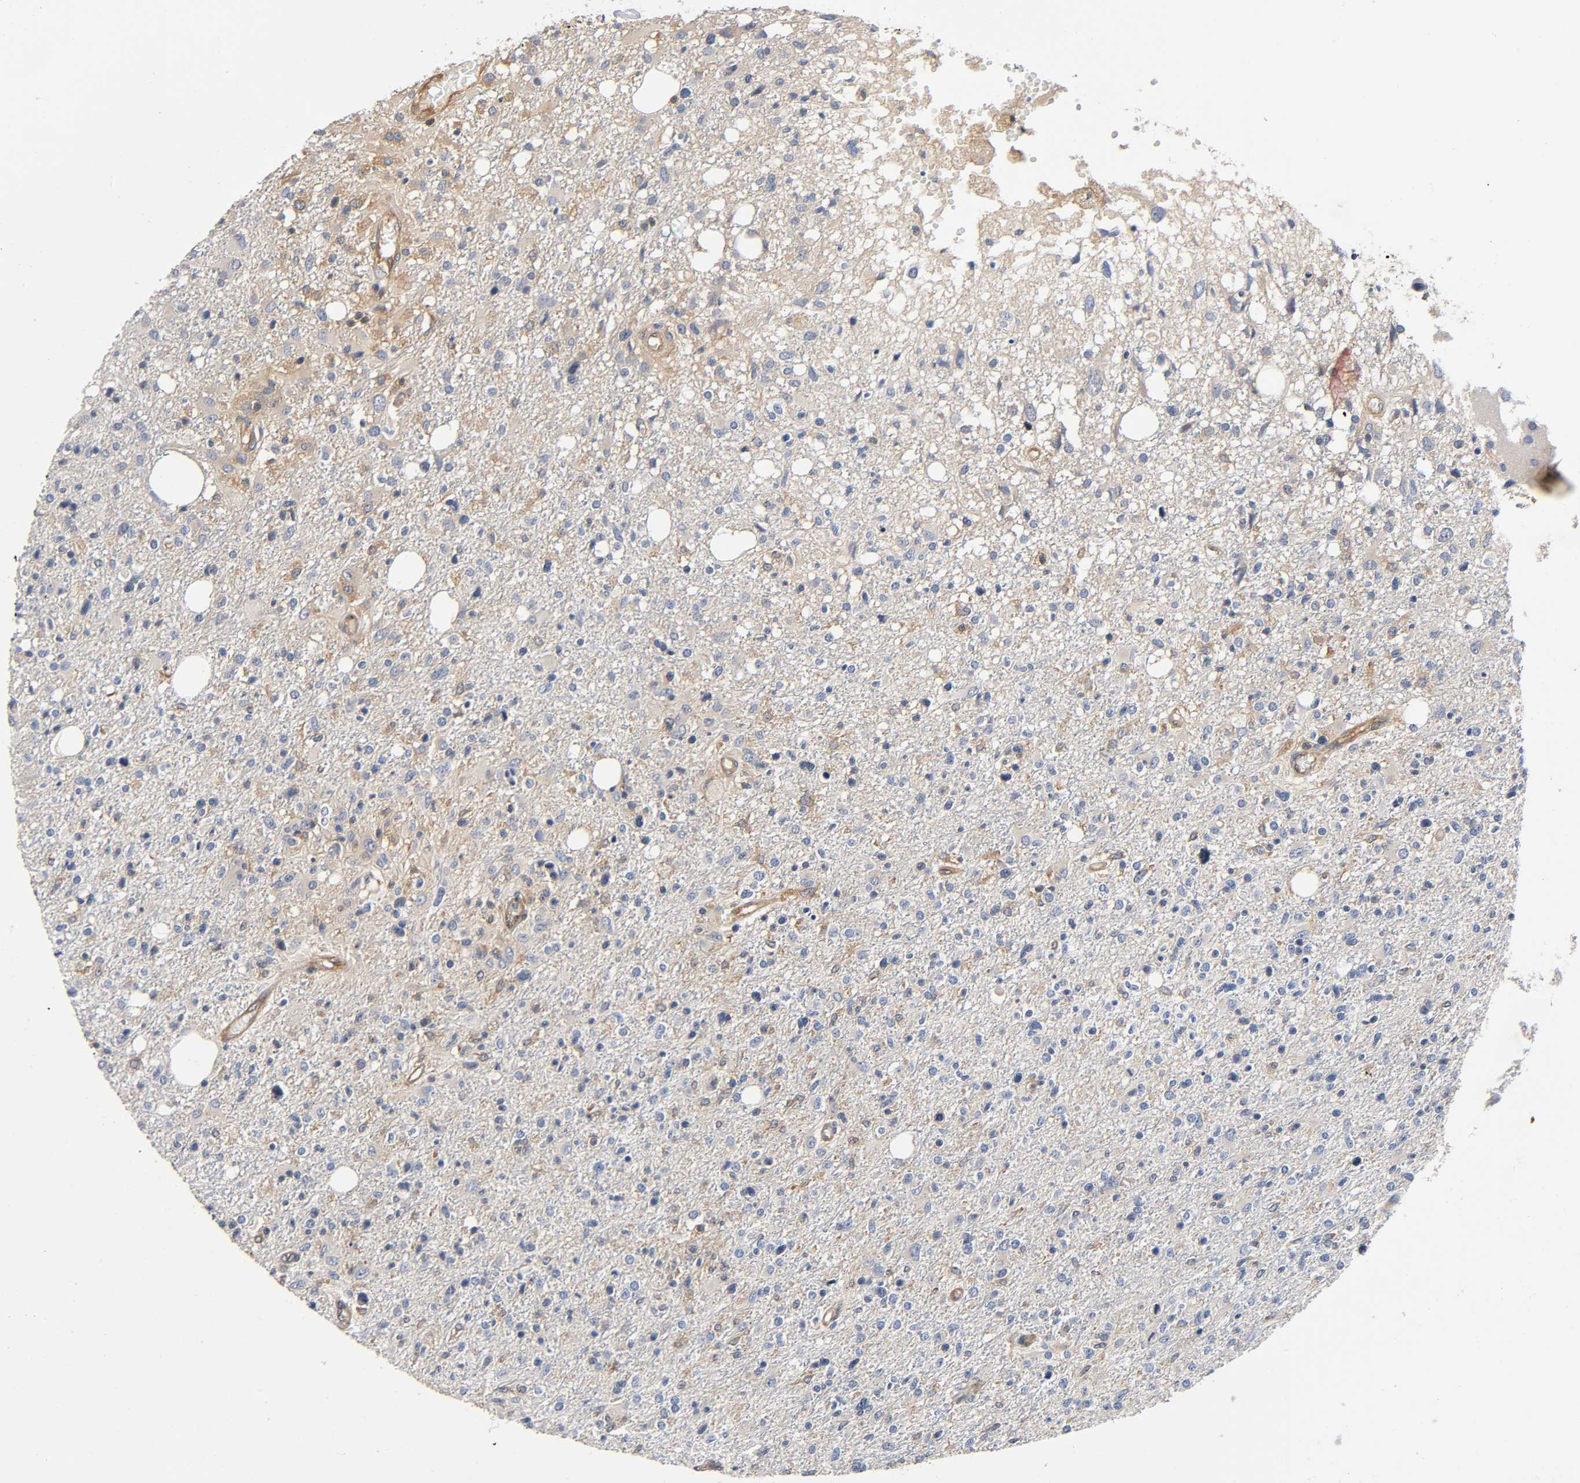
{"staining": {"intensity": "weak", "quantity": "<25%", "location": "cytoplasmic/membranous"}, "tissue": "glioma", "cell_type": "Tumor cells", "image_type": "cancer", "snomed": [{"axis": "morphology", "description": "Glioma, malignant, High grade"}, {"axis": "topography", "description": "Cerebral cortex"}], "caption": "DAB immunohistochemical staining of glioma exhibits no significant expression in tumor cells.", "gene": "PRKAB1", "patient": {"sex": "male", "age": 76}}